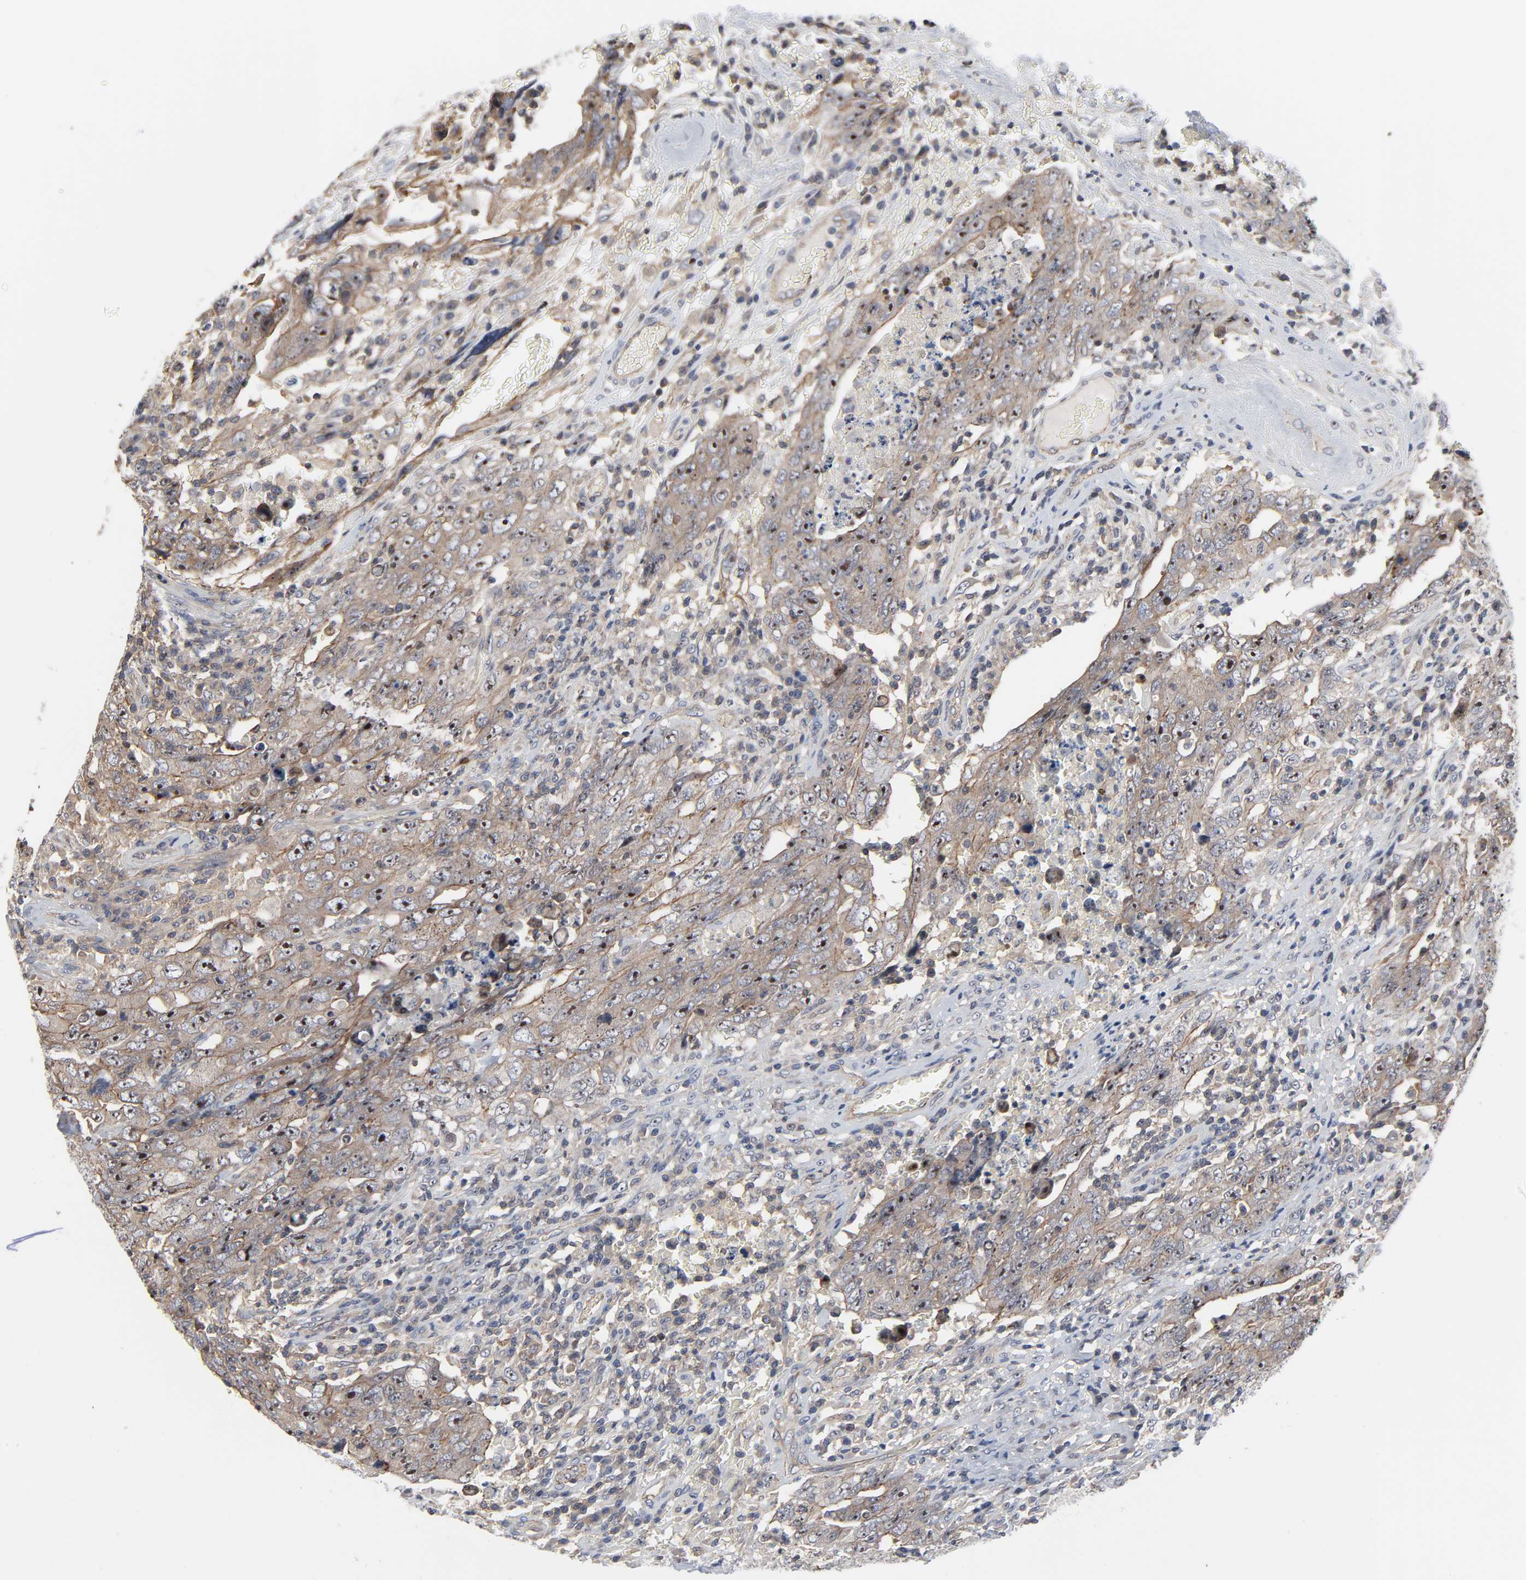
{"staining": {"intensity": "moderate", "quantity": ">75%", "location": "cytoplasmic/membranous,nuclear"}, "tissue": "testis cancer", "cell_type": "Tumor cells", "image_type": "cancer", "snomed": [{"axis": "morphology", "description": "Carcinoma, Embryonal, NOS"}, {"axis": "topography", "description": "Testis"}], "caption": "Testis embryonal carcinoma stained for a protein (brown) demonstrates moderate cytoplasmic/membranous and nuclear positive expression in approximately >75% of tumor cells.", "gene": "DDX10", "patient": {"sex": "male", "age": 26}}